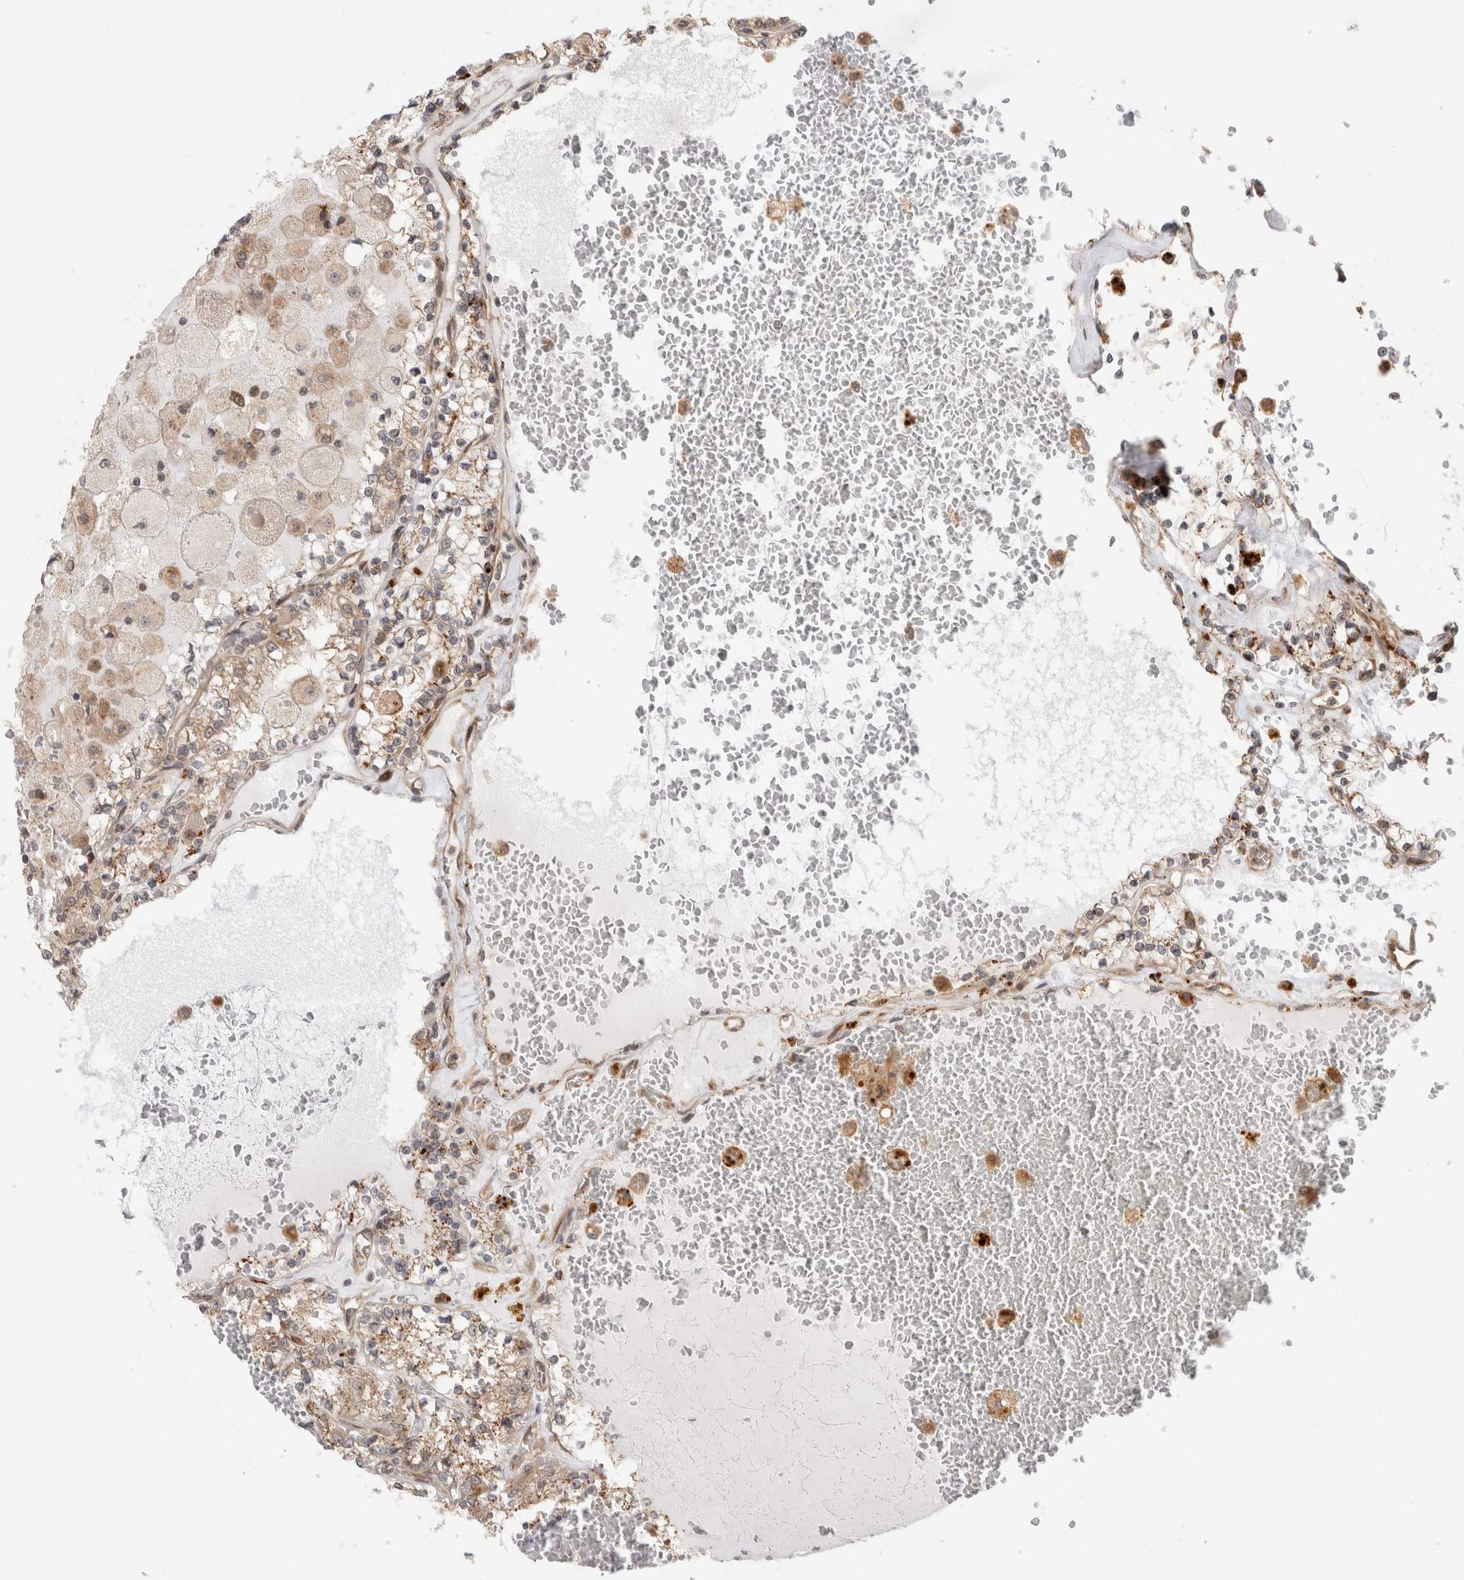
{"staining": {"intensity": "weak", "quantity": ">75%", "location": "cytoplasmic/membranous"}, "tissue": "renal cancer", "cell_type": "Tumor cells", "image_type": "cancer", "snomed": [{"axis": "morphology", "description": "Adenocarcinoma, NOS"}, {"axis": "topography", "description": "Kidney"}], "caption": "The immunohistochemical stain highlights weak cytoplasmic/membranous expression in tumor cells of renal adenocarcinoma tissue. (DAB (3,3'-diaminobenzidine) IHC with brightfield microscopy, high magnification).", "gene": "ACTL9", "patient": {"sex": "female", "age": 56}}